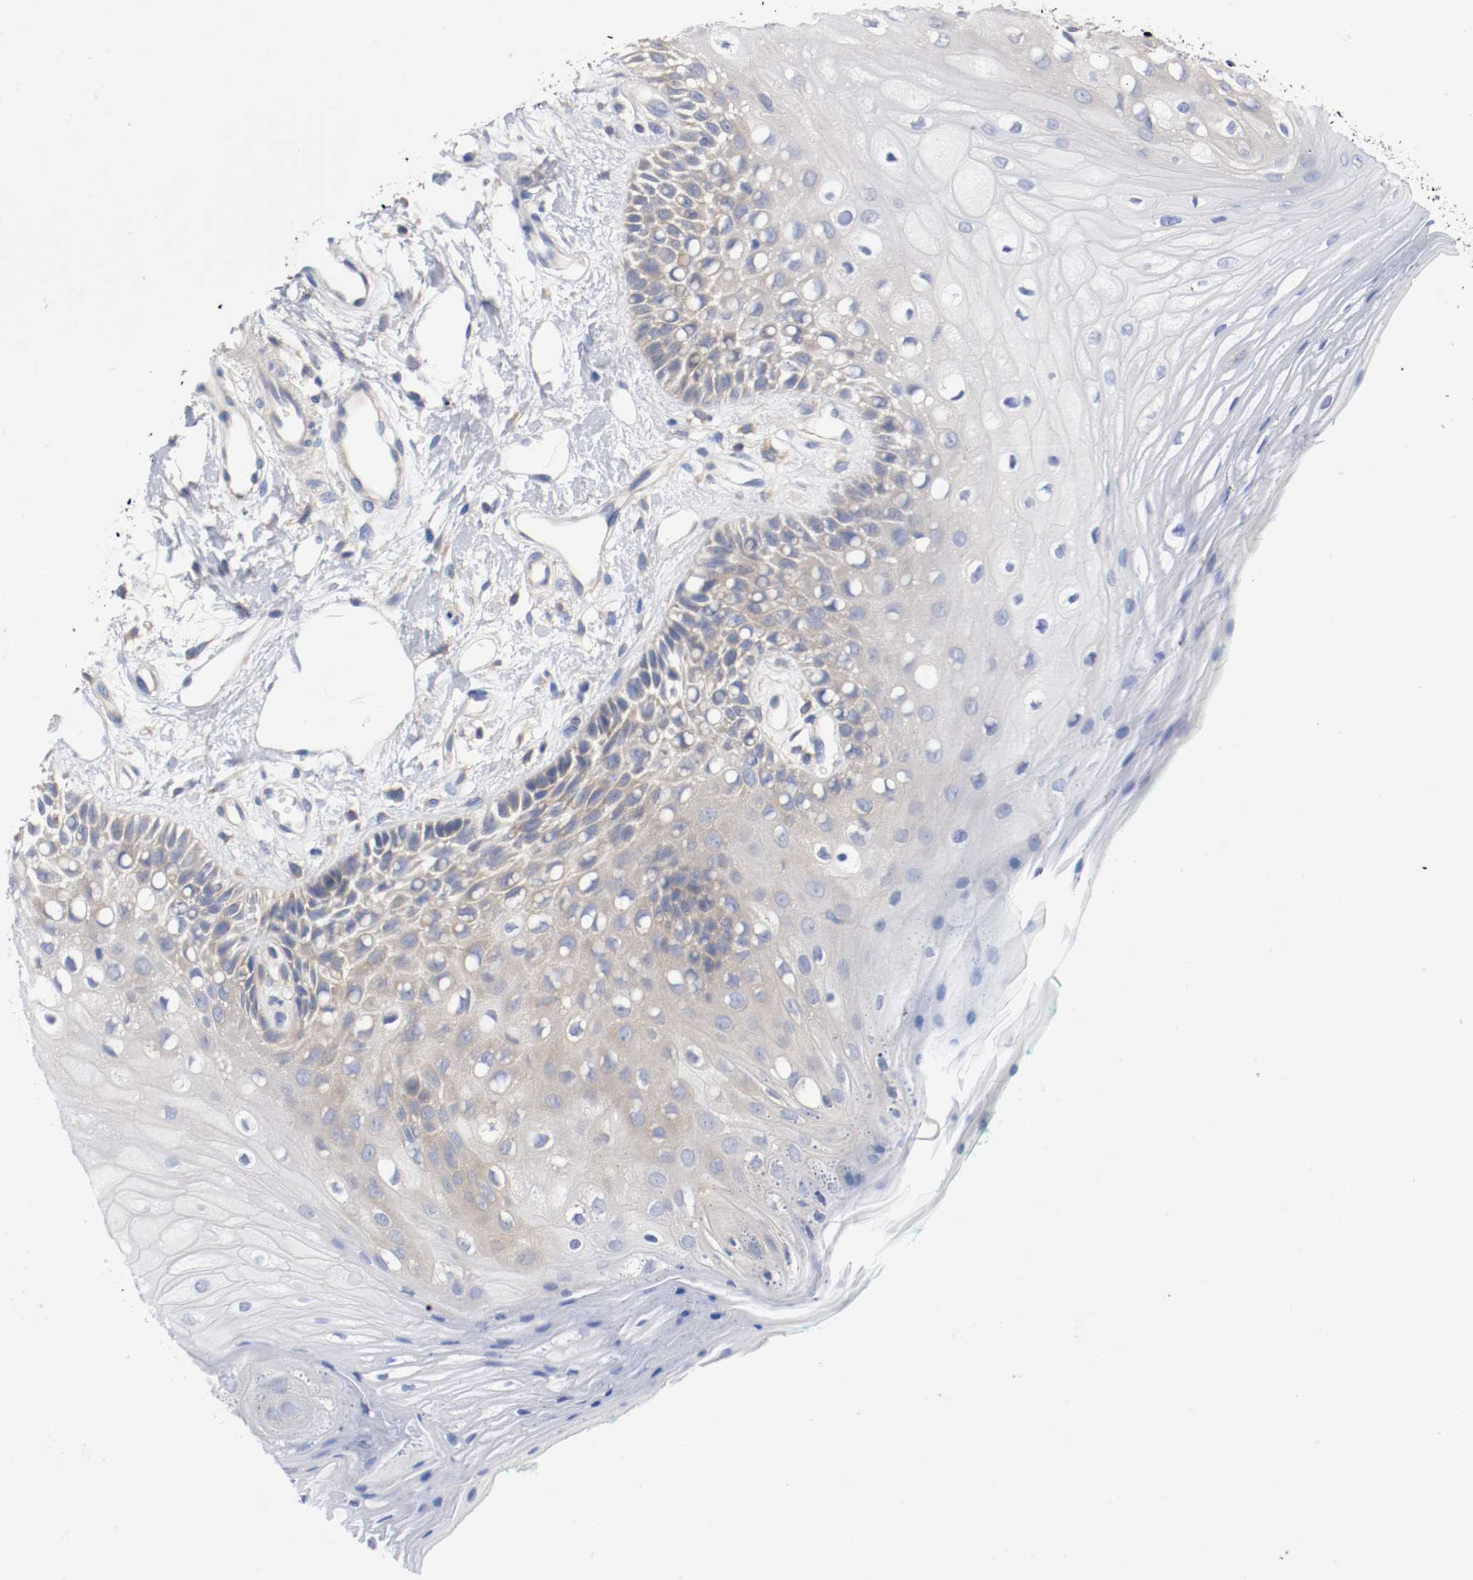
{"staining": {"intensity": "weak", "quantity": "25%-75%", "location": "cytoplasmic/membranous"}, "tissue": "oral mucosa", "cell_type": "Squamous epithelial cells", "image_type": "normal", "snomed": [{"axis": "morphology", "description": "Normal tissue, NOS"}, {"axis": "morphology", "description": "Squamous cell carcinoma, NOS"}, {"axis": "topography", "description": "Skeletal muscle"}, {"axis": "topography", "description": "Oral tissue"}, {"axis": "topography", "description": "Head-Neck"}], "caption": "Human oral mucosa stained with a brown dye shows weak cytoplasmic/membranous positive expression in approximately 25%-75% of squamous epithelial cells.", "gene": "HGS", "patient": {"sex": "female", "age": 84}}